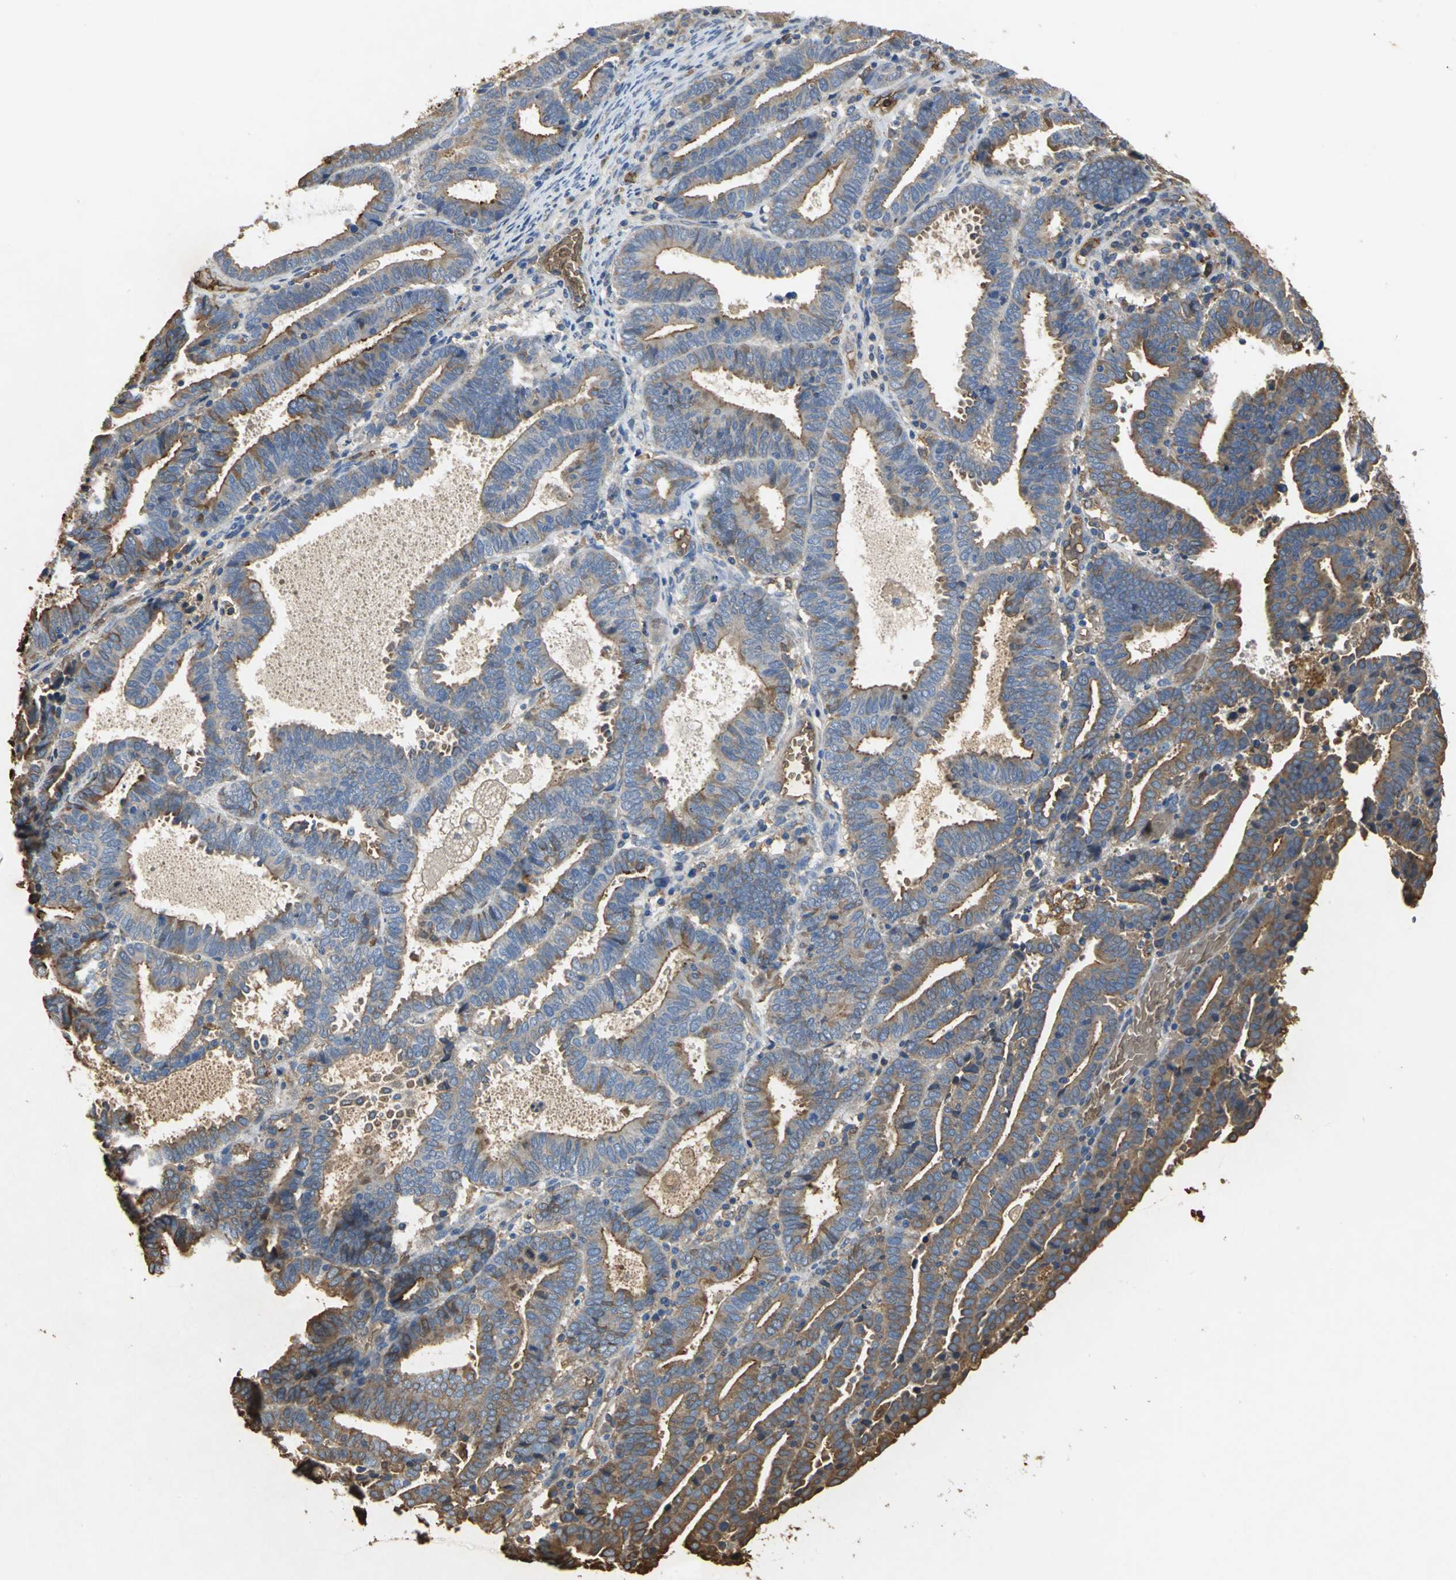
{"staining": {"intensity": "strong", "quantity": ">75%", "location": "cytoplasmic/membranous"}, "tissue": "endometrial cancer", "cell_type": "Tumor cells", "image_type": "cancer", "snomed": [{"axis": "morphology", "description": "Adenocarcinoma, NOS"}, {"axis": "topography", "description": "Uterus"}], "caption": "The photomicrograph shows staining of endometrial cancer, revealing strong cytoplasmic/membranous protein expression (brown color) within tumor cells.", "gene": "TREM1", "patient": {"sex": "female", "age": 83}}